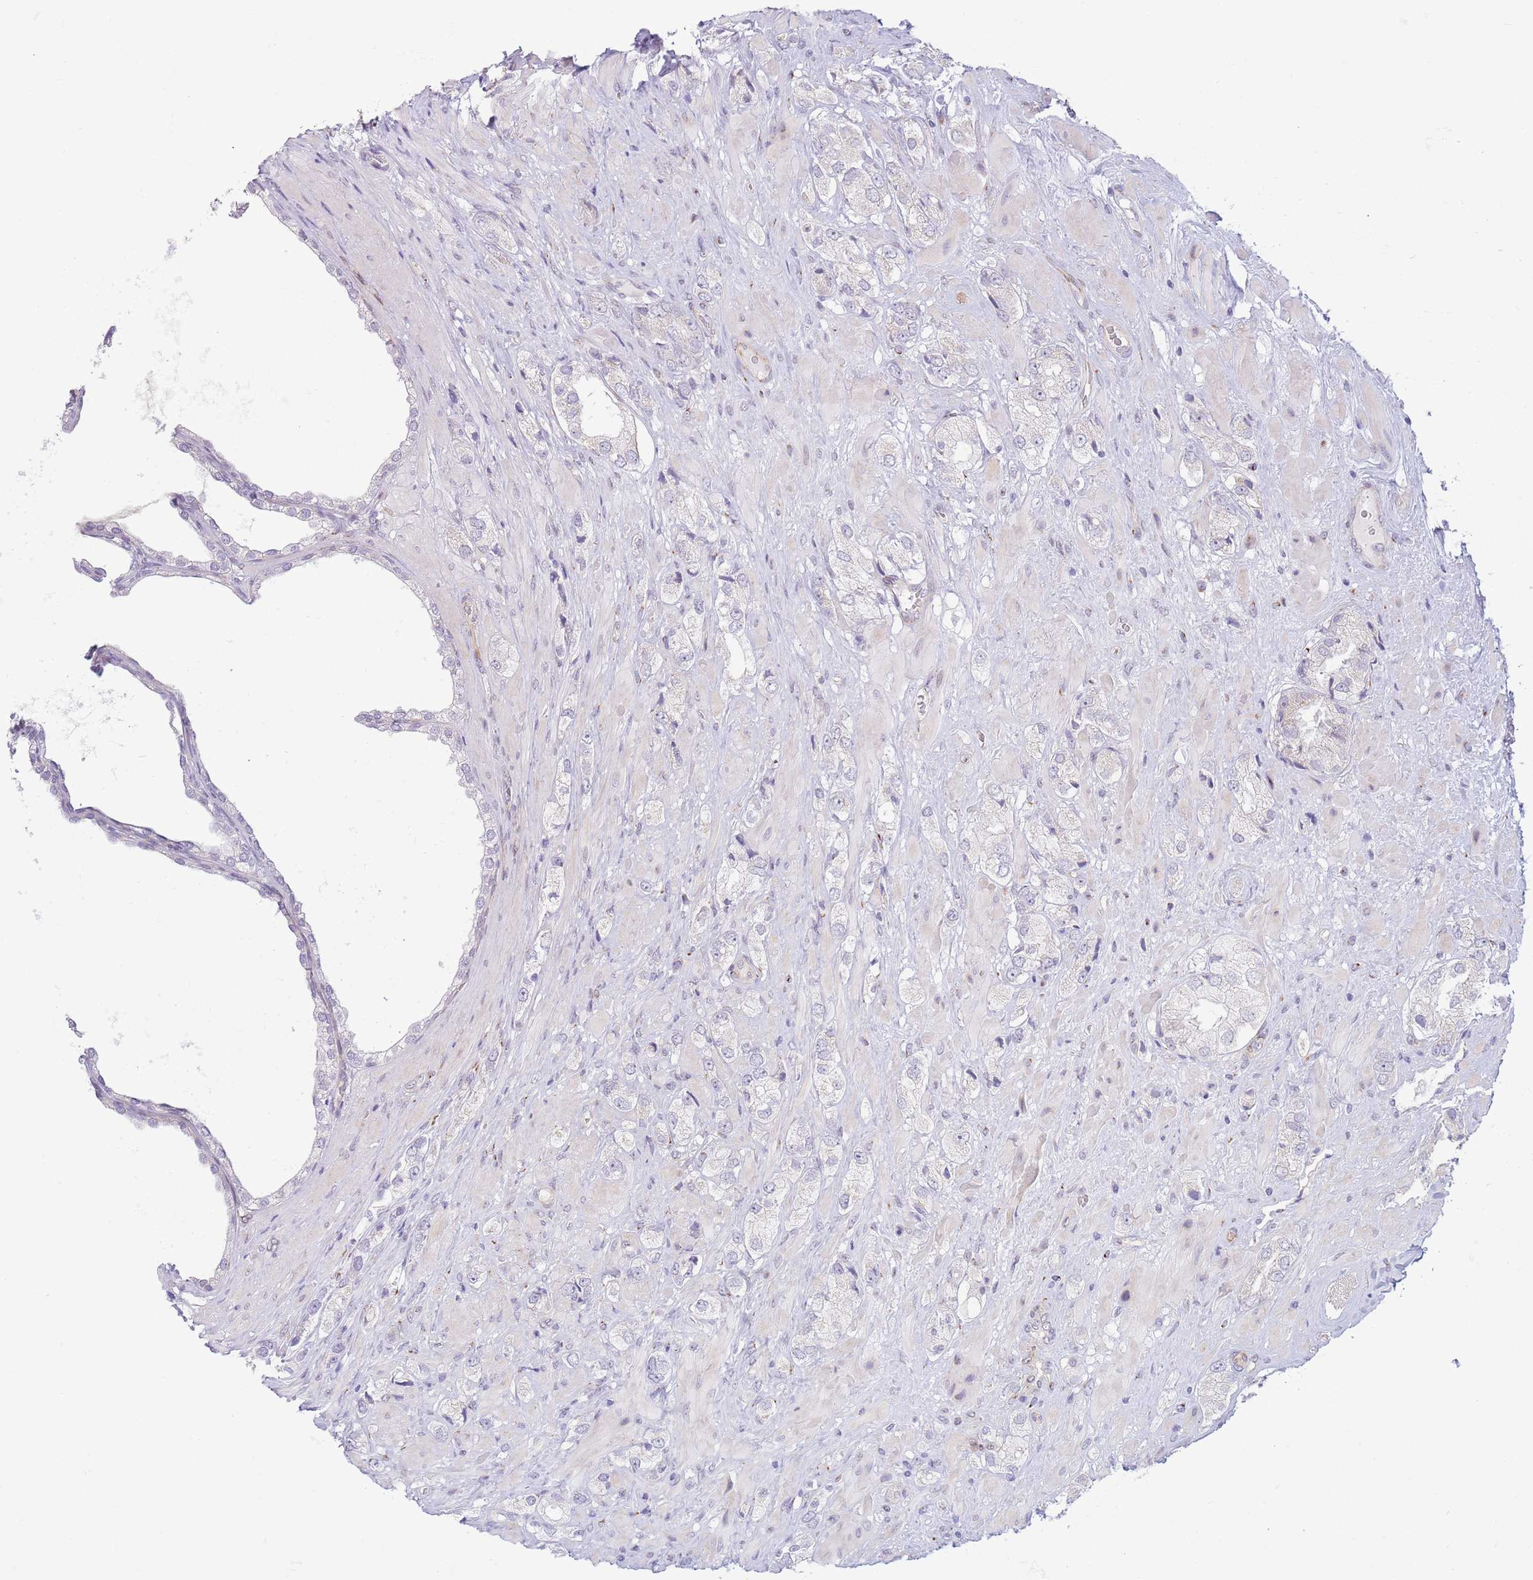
{"staining": {"intensity": "negative", "quantity": "none", "location": "none"}, "tissue": "prostate cancer", "cell_type": "Tumor cells", "image_type": "cancer", "snomed": [{"axis": "morphology", "description": "Adenocarcinoma, High grade"}, {"axis": "topography", "description": "Prostate and seminal vesicle, NOS"}], "caption": "Immunohistochemistry (IHC) of human prostate high-grade adenocarcinoma reveals no expression in tumor cells.", "gene": "C20orf96", "patient": {"sex": "male", "age": 64}}